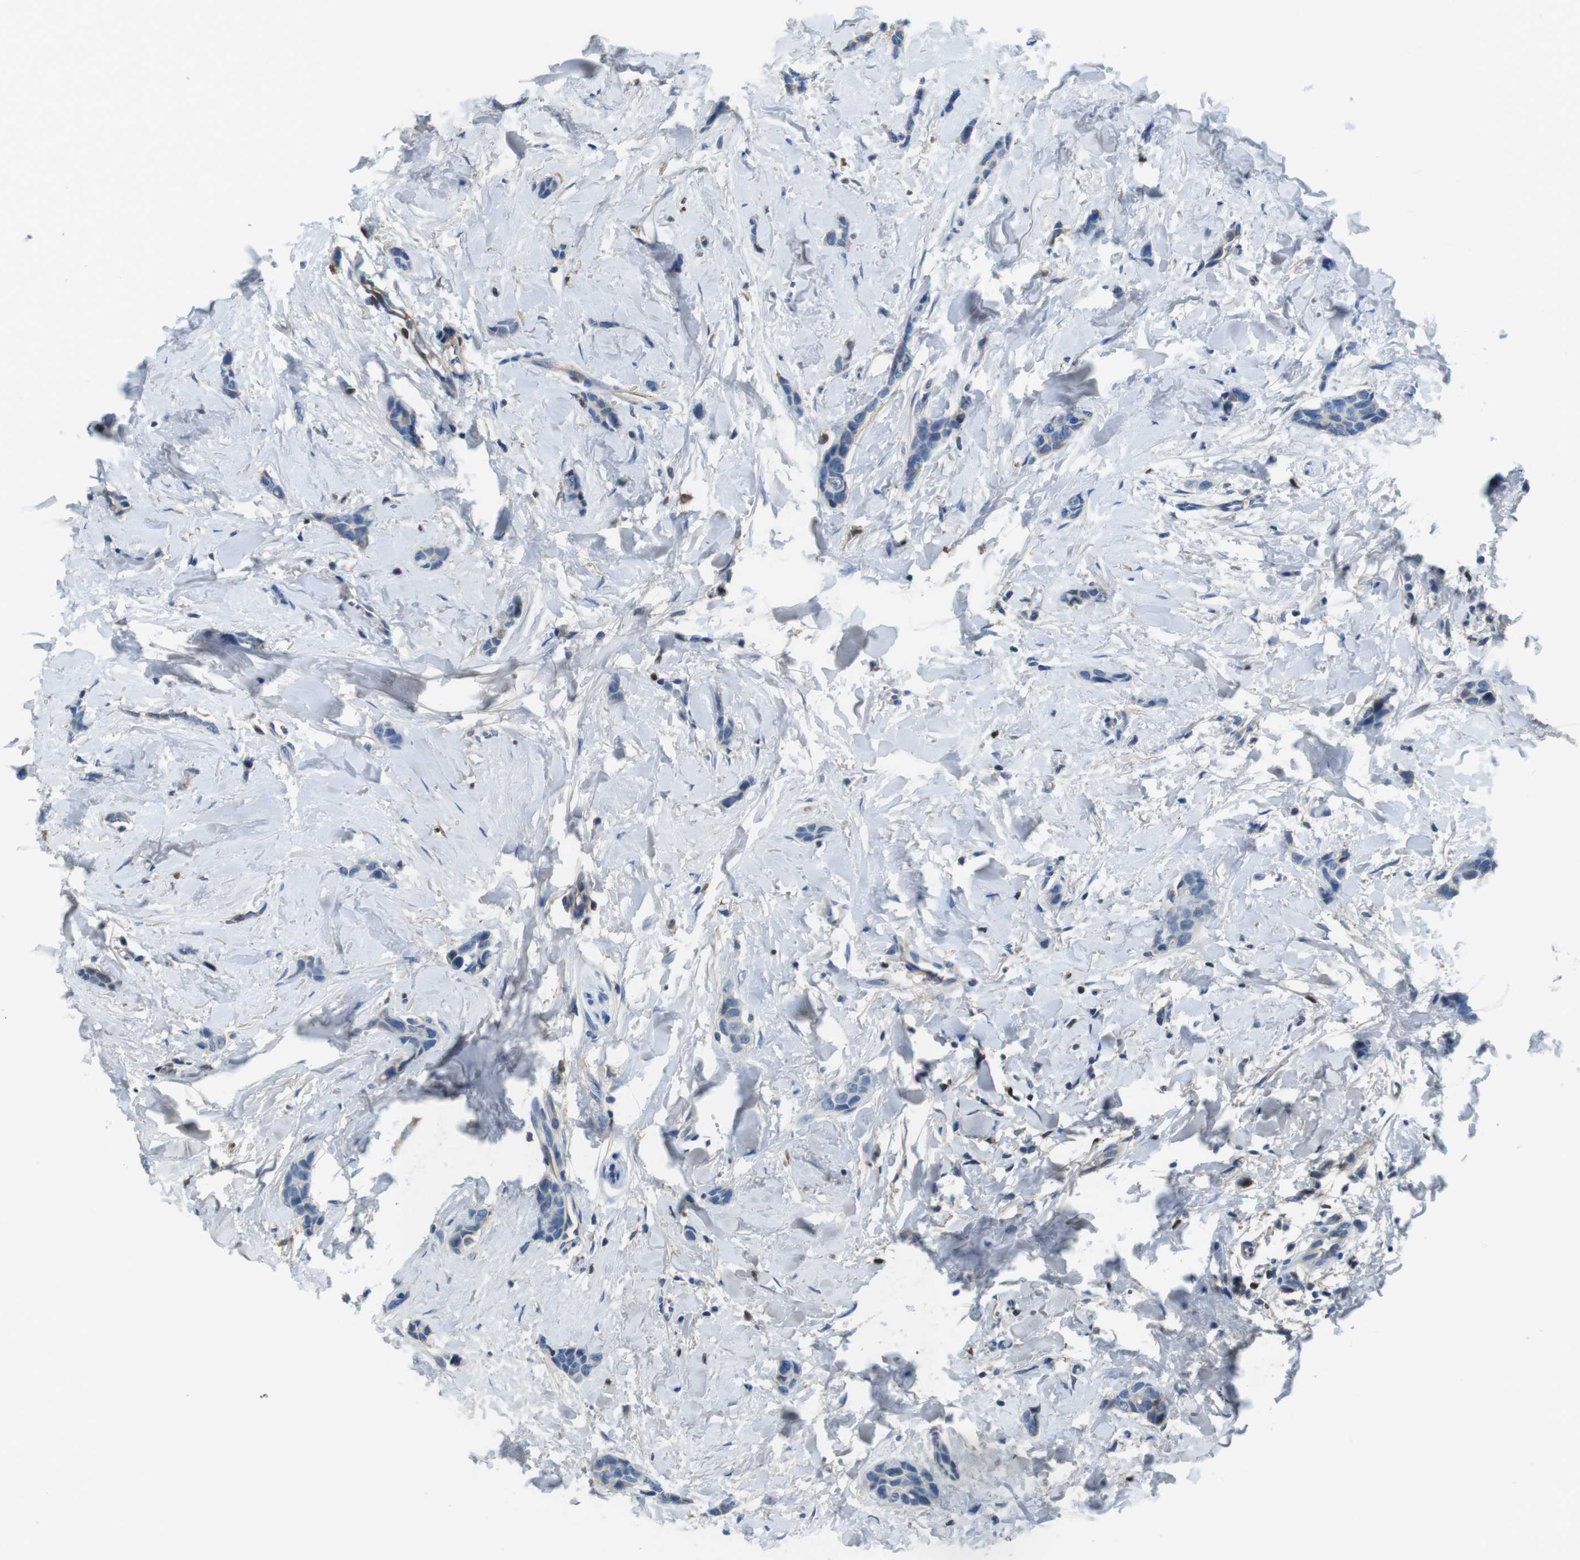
{"staining": {"intensity": "negative", "quantity": "none", "location": "none"}, "tissue": "breast cancer", "cell_type": "Tumor cells", "image_type": "cancer", "snomed": [{"axis": "morphology", "description": "Lobular carcinoma"}, {"axis": "topography", "description": "Skin"}, {"axis": "topography", "description": "Breast"}], "caption": "Lobular carcinoma (breast) was stained to show a protein in brown. There is no significant expression in tumor cells.", "gene": "TMPRSS15", "patient": {"sex": "female", "age": 46}}